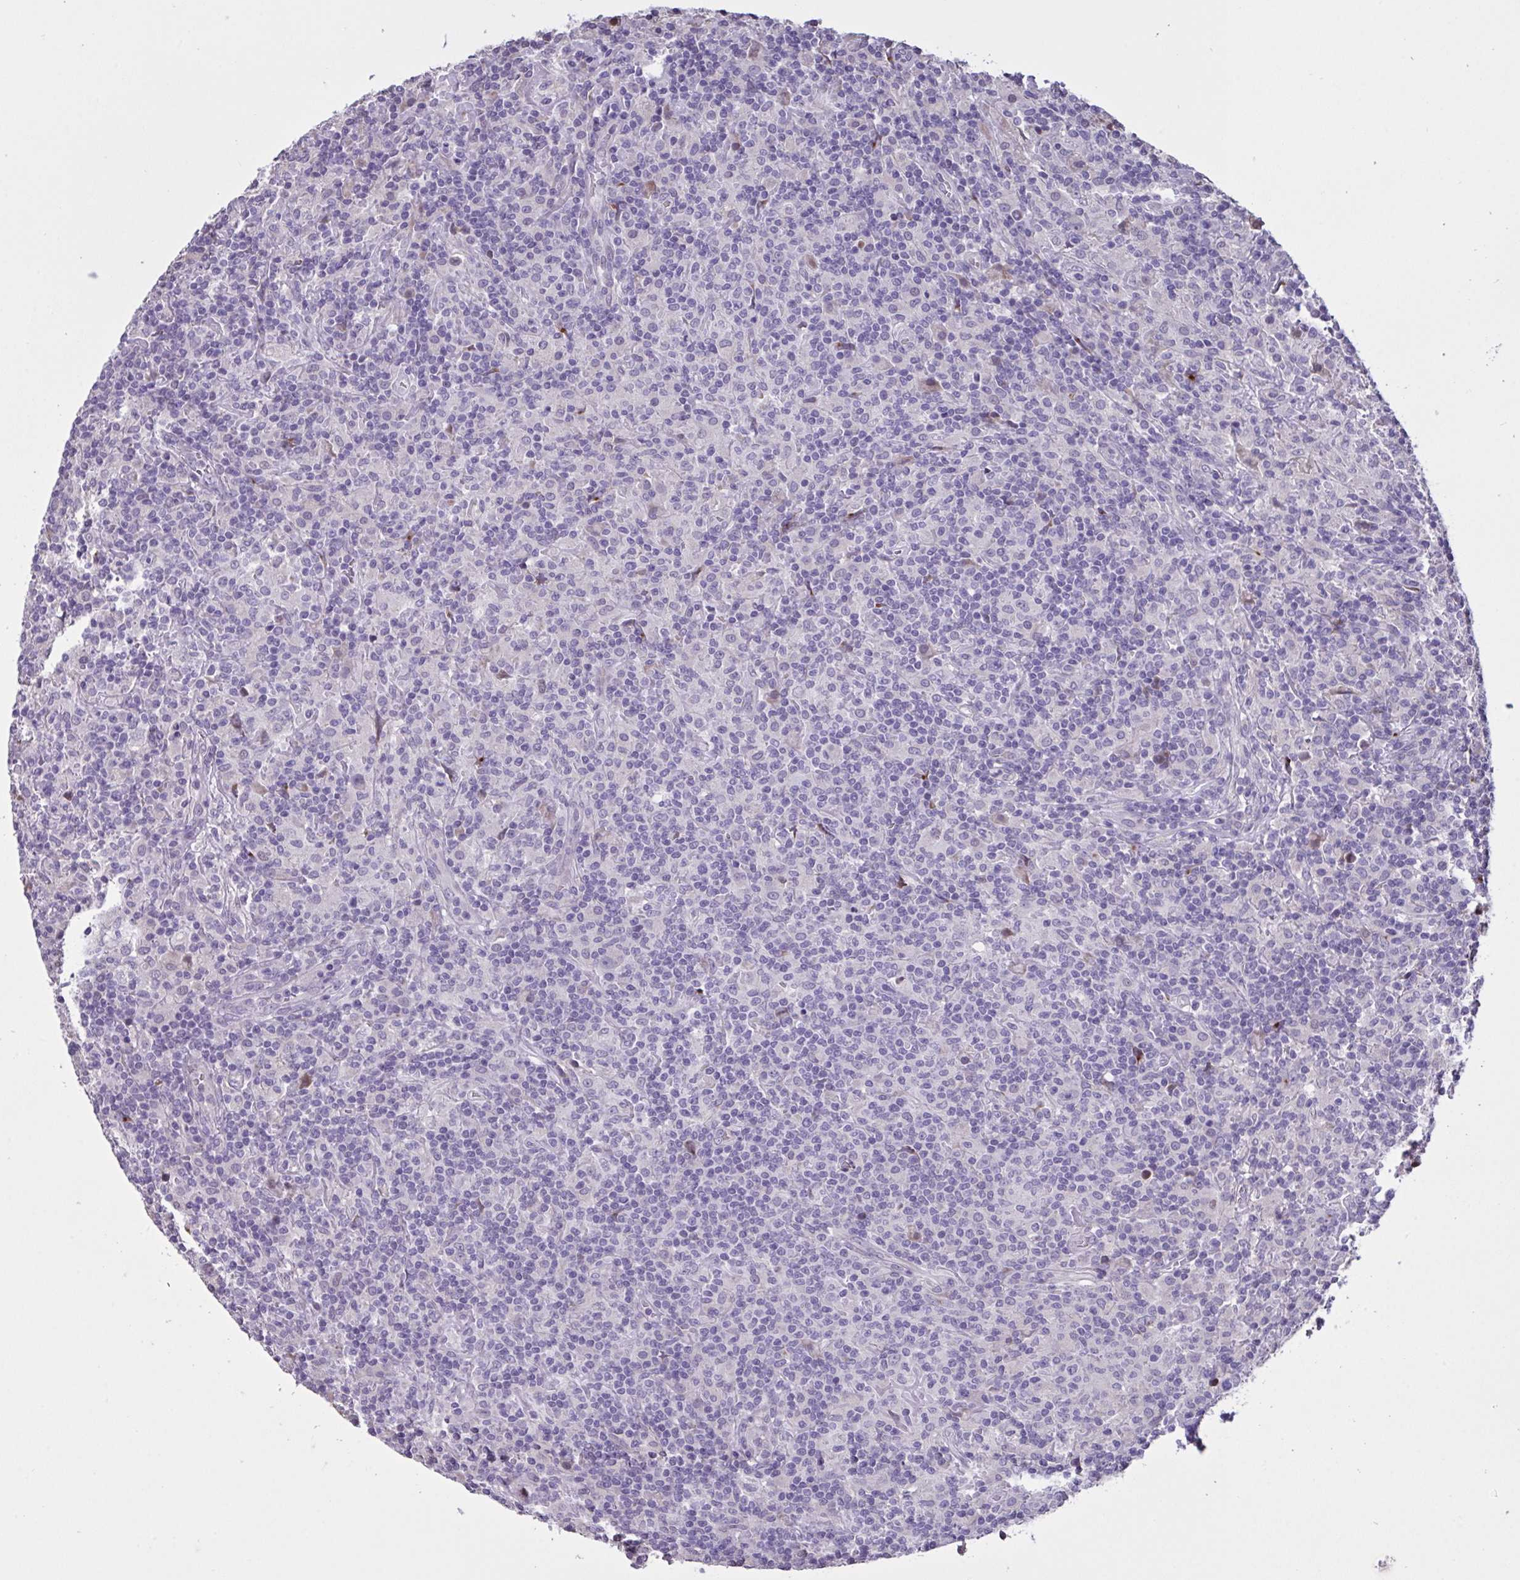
{"staining": {"intensity": "negative", "quantity": "none", "location": "none"}, "tissue": "lymphoma", "cell_type": "Tumor cells", "image_type": "cancer", "snomed": [{"axis": "morphology", "description": "Hodgkin's disease, NOS"}, {"axis": "topography", "description": "Lymph node"}], "caption": "Immunohistochemical staining of Hodgkin's disease exhibits no significant staining in tumor cells.", "gene": "MRGPRX2", "patient": {"sex": "male", "age": 70}}